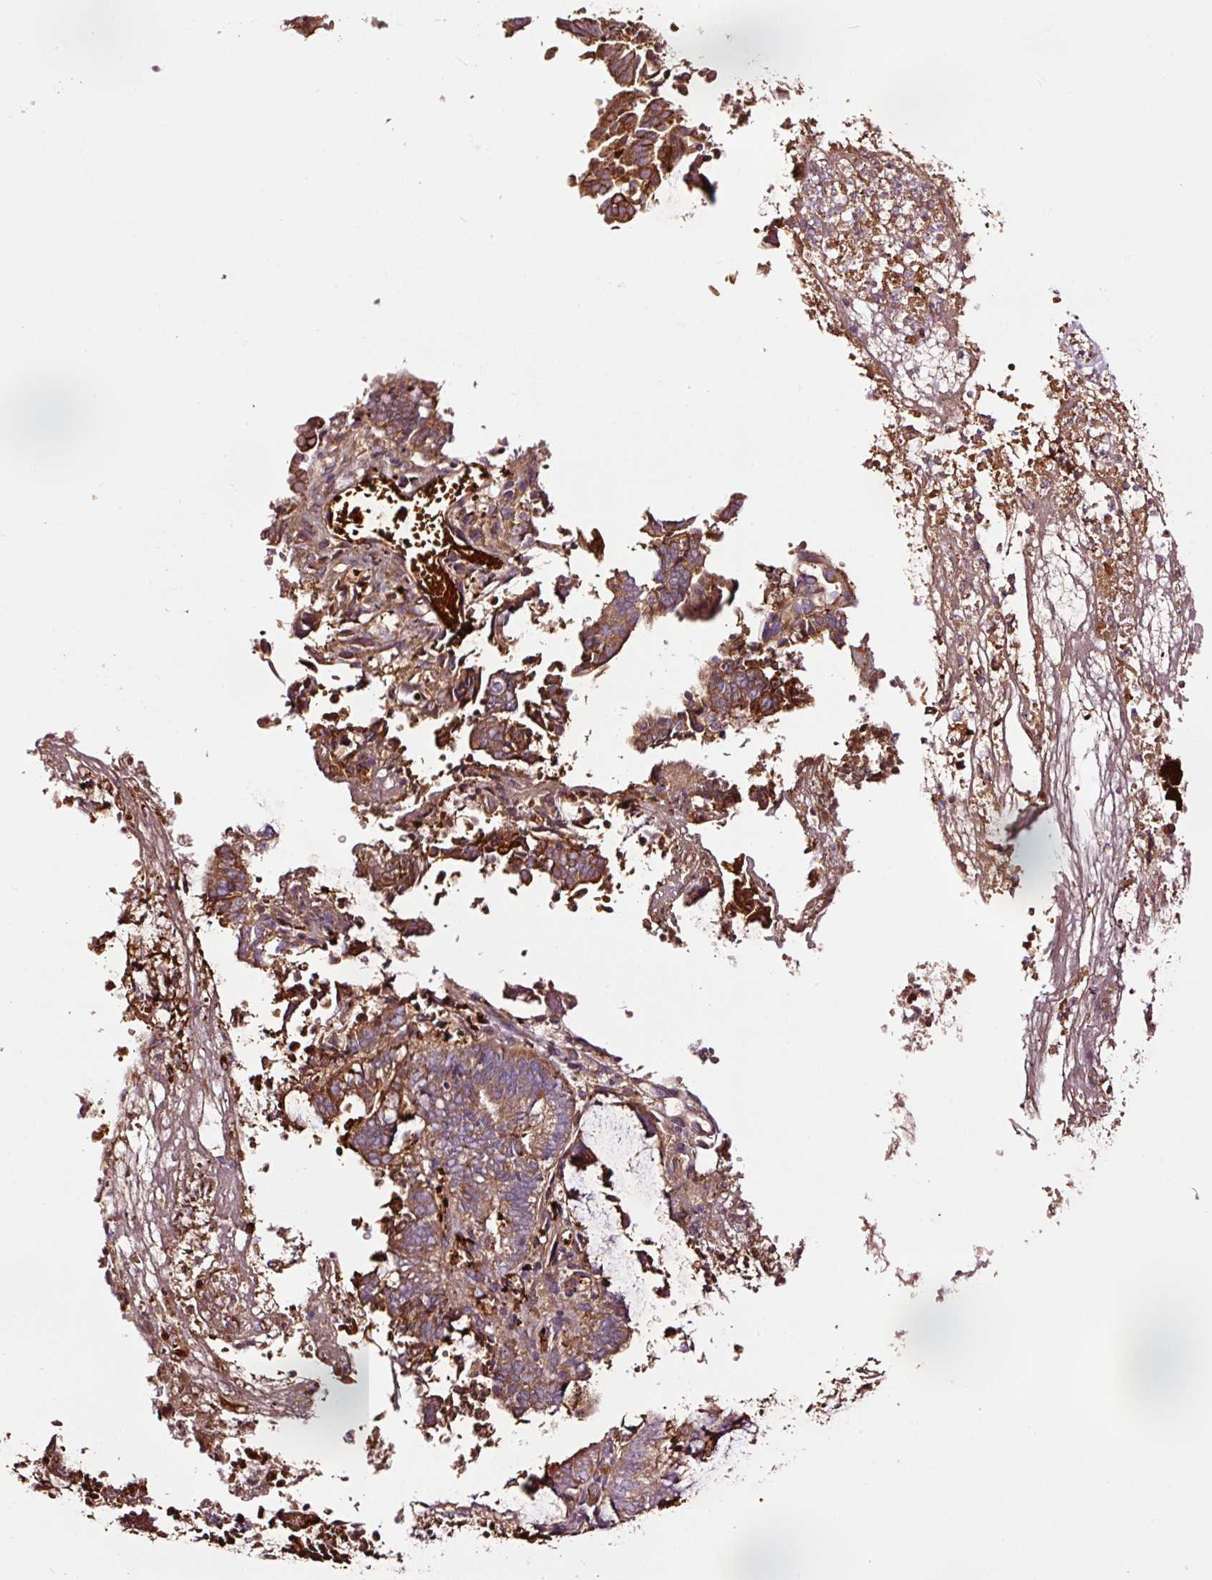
{"staining": {"intensity": "moderate", "quantity": "25%-75%", "location": "cytoplasmic/membranous"}, "tissue": "endometrial cancer", "cell_type": "Tumor cells", "image_type": "cancer", "snomed": [{"axis": "morphology", "description": "Adenocarcinoma, NOS"}, {"axis": "topography", "description": "Uterus"}, {"axis": "topography", "description": "Endometrium"}], "caption": "Protein expression analysis of human endometrial adenocarcinoma reveals moderate cytoplasmic/membranous positivity in about 25%-75% of tumor cells. The staining is performed using DAB (3,3'-diaminobenzidine) brown chromogen to label protein expression. The nuclei are counter-stained blue using hematoxylin.", "gene": "PGLYRP2", "patient": {"sex": "female", "age": 70}}